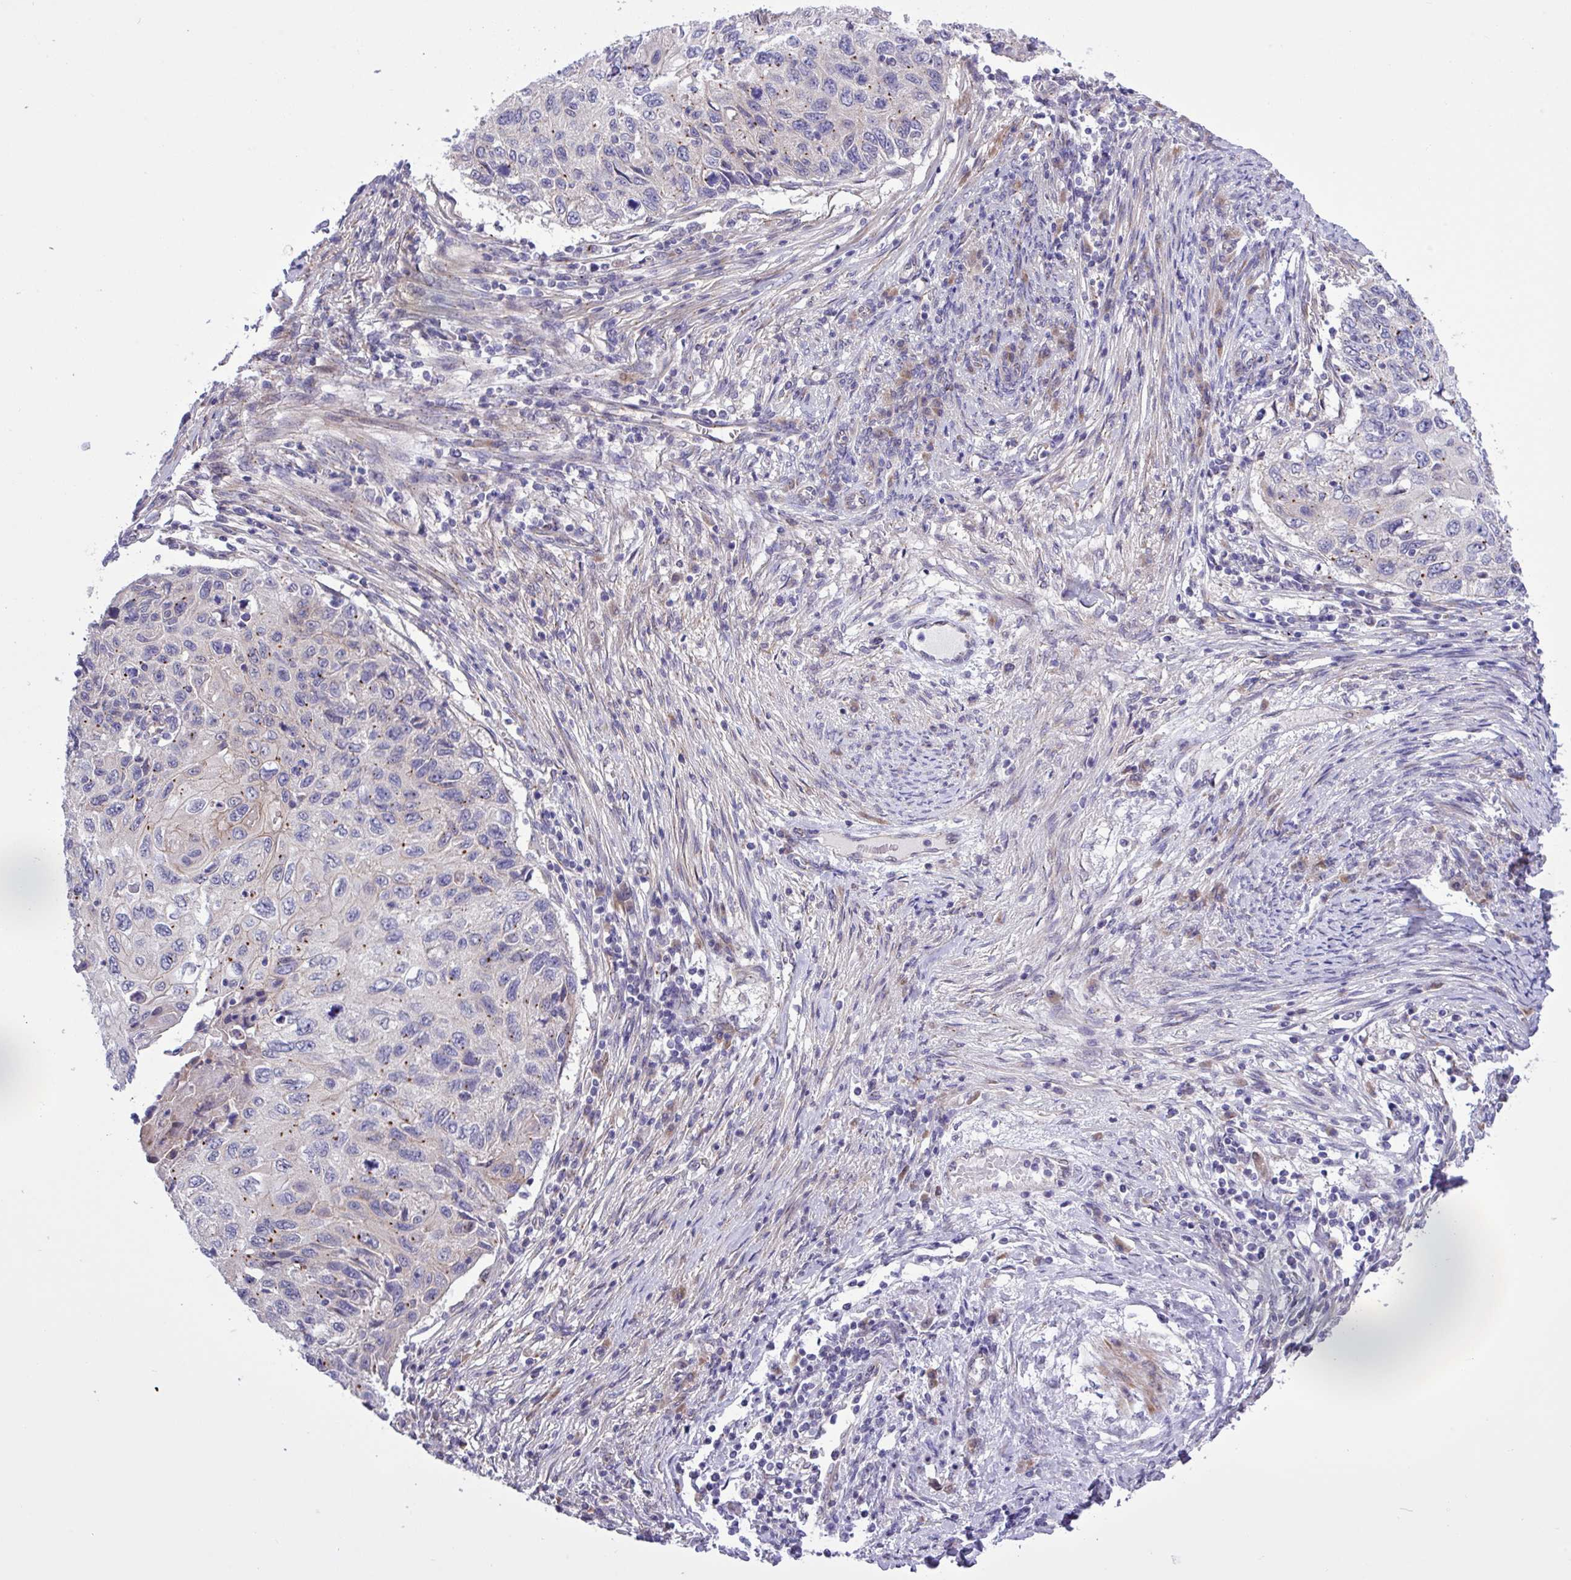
{"staining": {"intensity": "moderate", "quantity": "<25%", "location": "cytoplasmic/membranous"}, "tissue": "cervical cancer", "cell_type": "Tumor cells", "image_type": "cancer", "snomed": [{"axis": "morphology", "description": "Squamous cell carcinoma, NOS"}, {"axis": "topography", "description": "Cervix"}], "caption": "Human cervical squamous cell carcinoma stained with a protein marker shows moderate staining in tumor cells.", "gene": "SPINK8", "patient": {"sex": "female", "age": 70}}